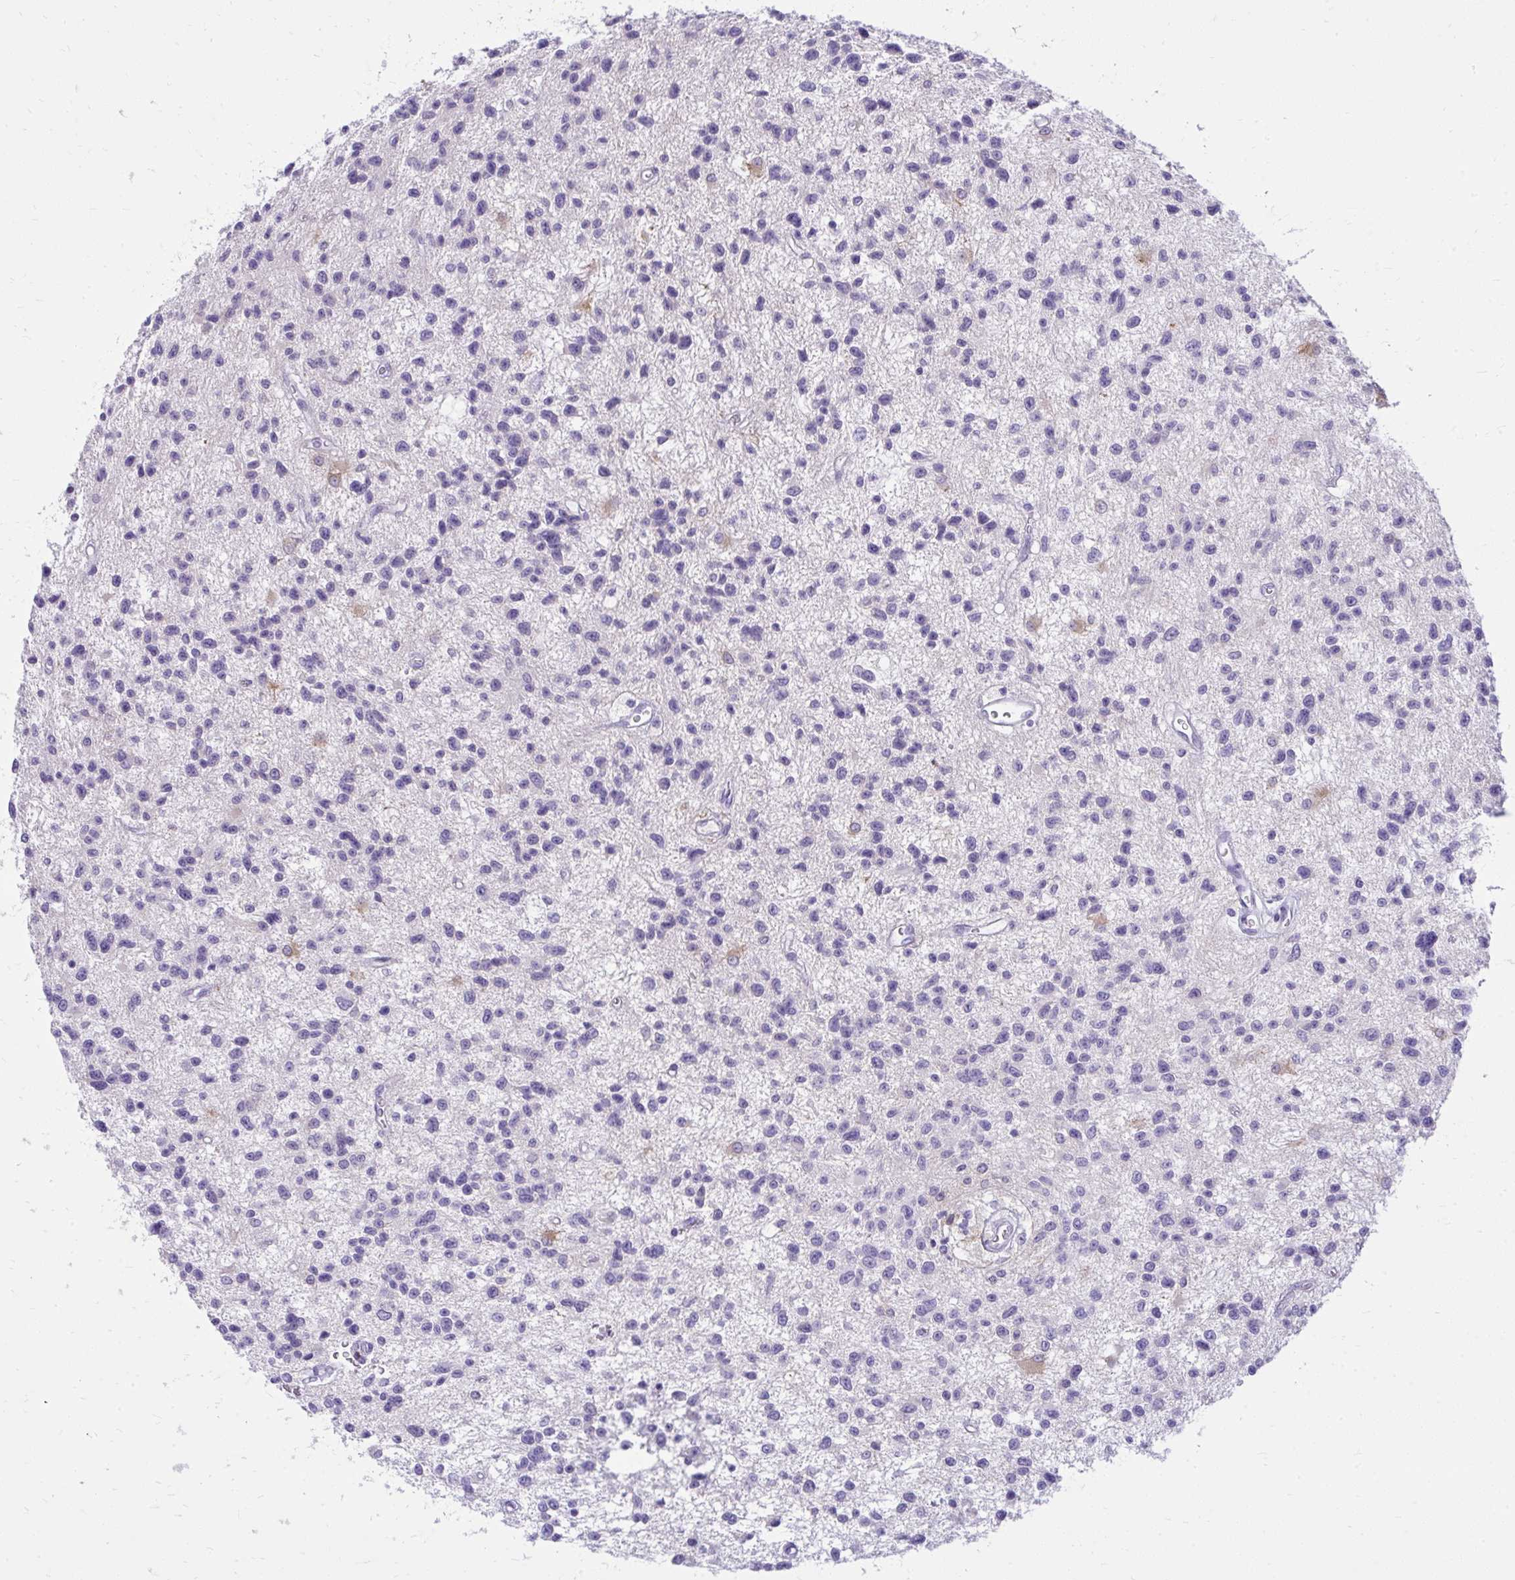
{"staining": {"intensity": "negative", "quantity": "none", "location": "none"}, "tissue": "glioma", "cell_type": "Tumor cells", "image_type": "cancer", "snomed": [{"axis": "morphology", "description": "Glioma, malignant, Low grade"}, {"axis": "topography", "description": "Brain"}], "caption": "Glioma was stained to show a protein in brown. There is no significant staining in tumor cells.", "gene": "GPRIN3", "patient": {"sex": "male", "age": 43}}